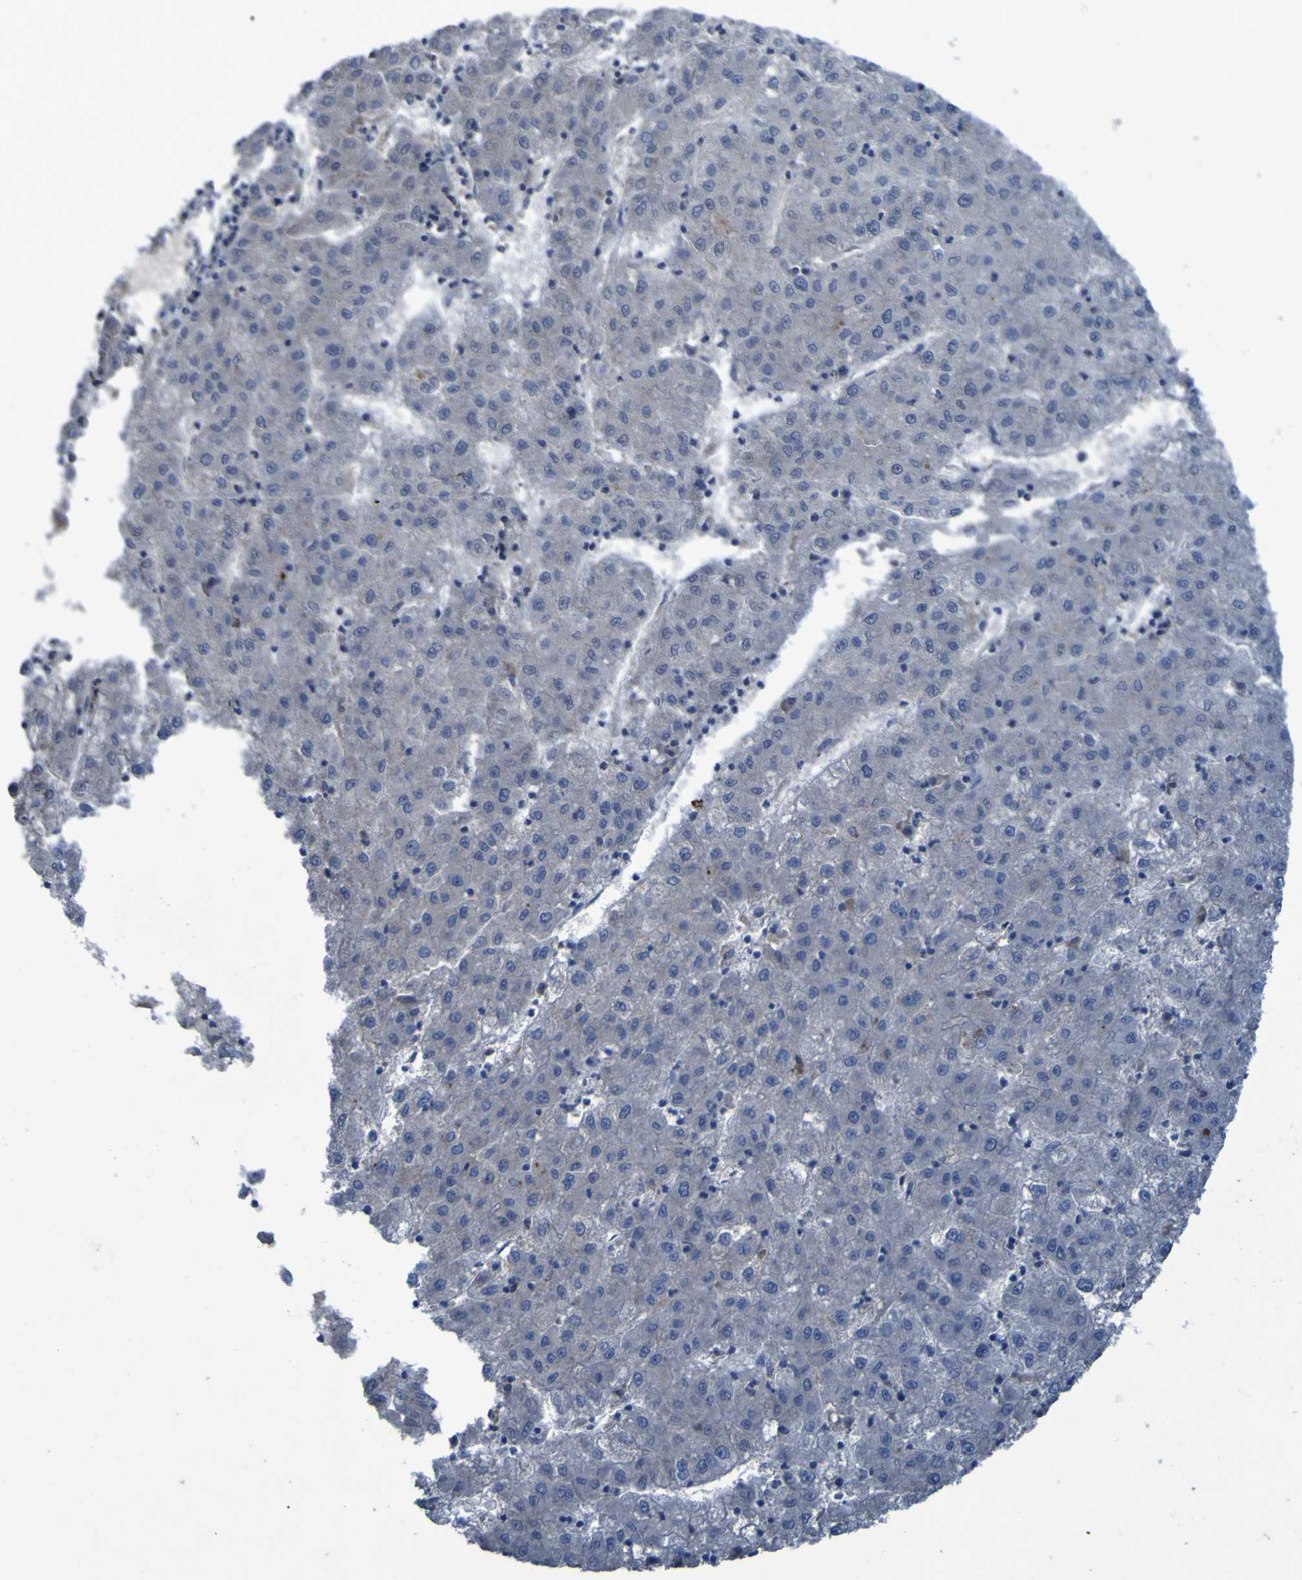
{"staining": {"intensity": "negative", "quantity": "none", "location": "none"}, "tissue": "liver cancer", "cell_type": "Tumor cells", "image_type": "cancer", "snomed": [{"axis": "morphology", "description": "Carcinoma, Hepatocellular, NOS"}, {"axis": "topography", "description": "Liver"}], "caption": "Immunohistochemistry (IHC) of human liver cancer displays no positivity in tumor cells.", "gene": "SGK2", "patient": {"sex": "male", "age": 72}}